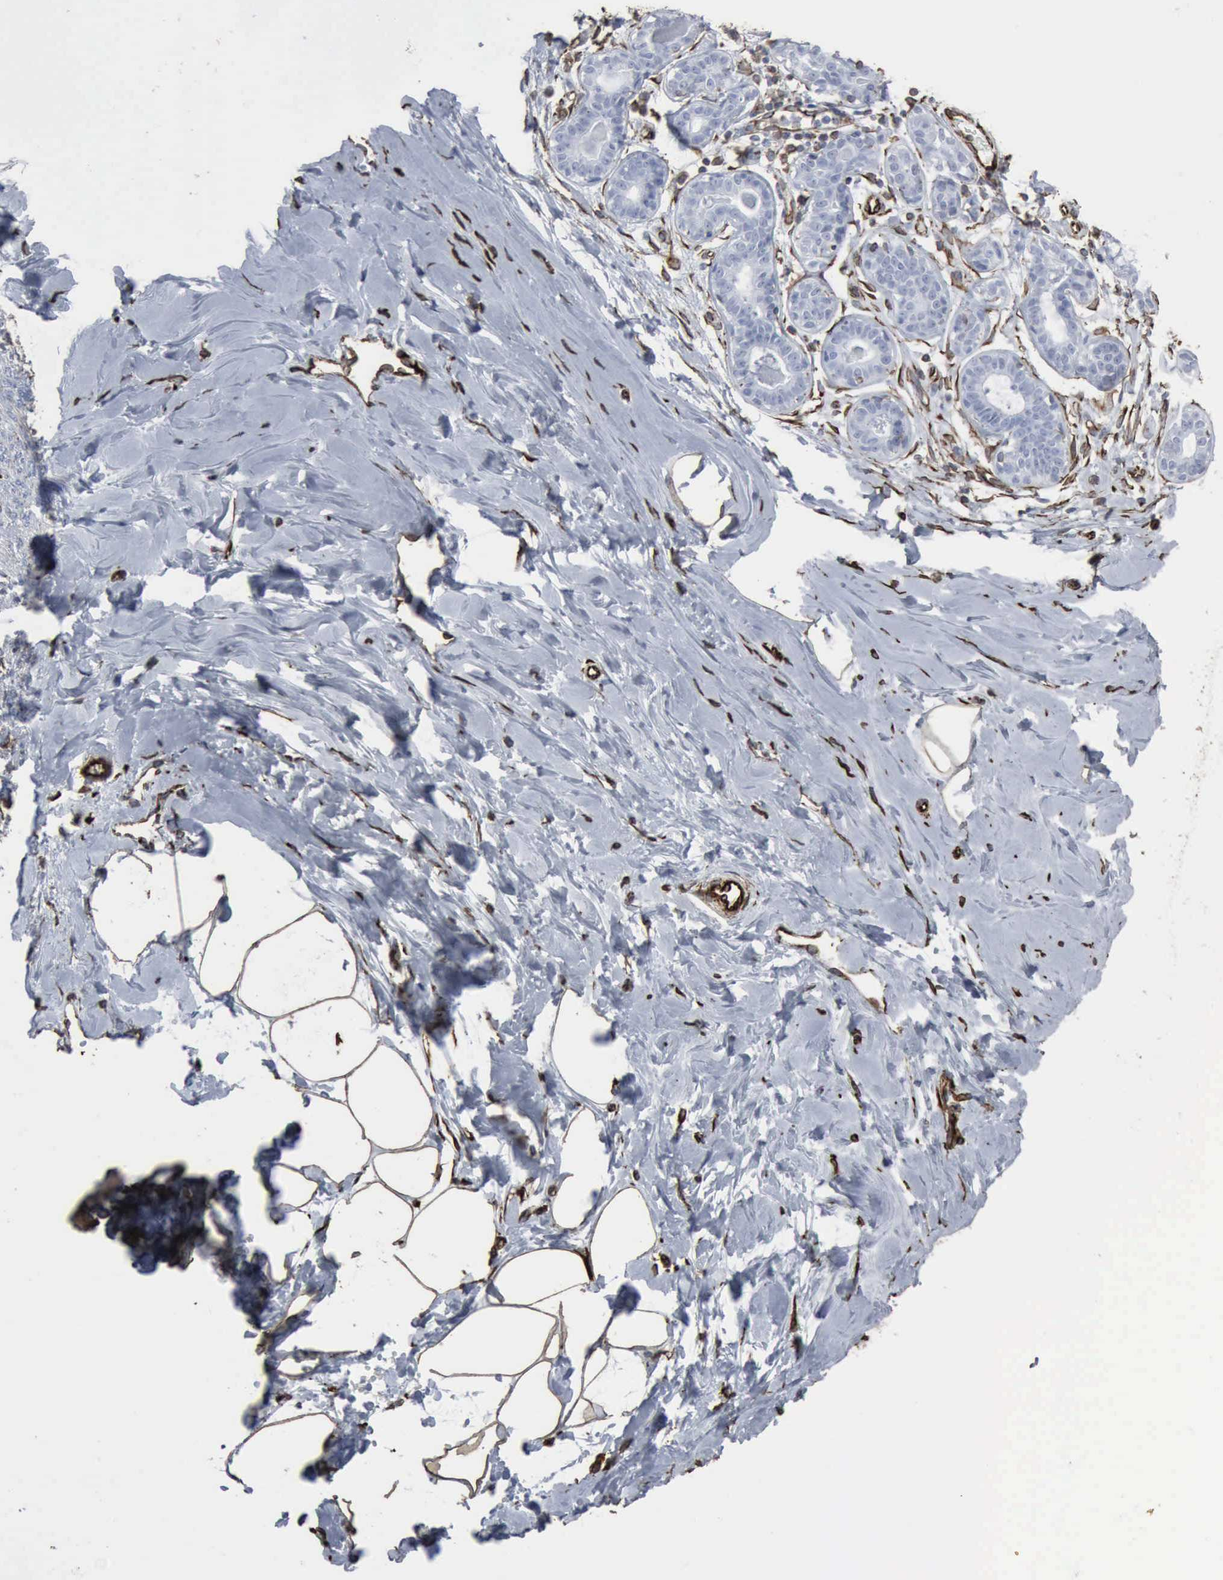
{"staining": {"intensity": "moderate", "quantity": ">75%", "location": "cytoplasmic/membranous"}, "tissue": "breast", "cell_type": "Adipocytes", "image_type": "normal", "snomed": [{"axis": "morphology", "description": "Normal tissue, NOS"}, {"axis": "topography", "description": "Breast"}], "caption": "Normal breast displays moderate cytoplasmic/membranous positivity in approximately >75% of adipocytes, visualized by immunohistochemistry.", "gene": "CCNE1", "patient": {"sex": "female", "age": 44}}